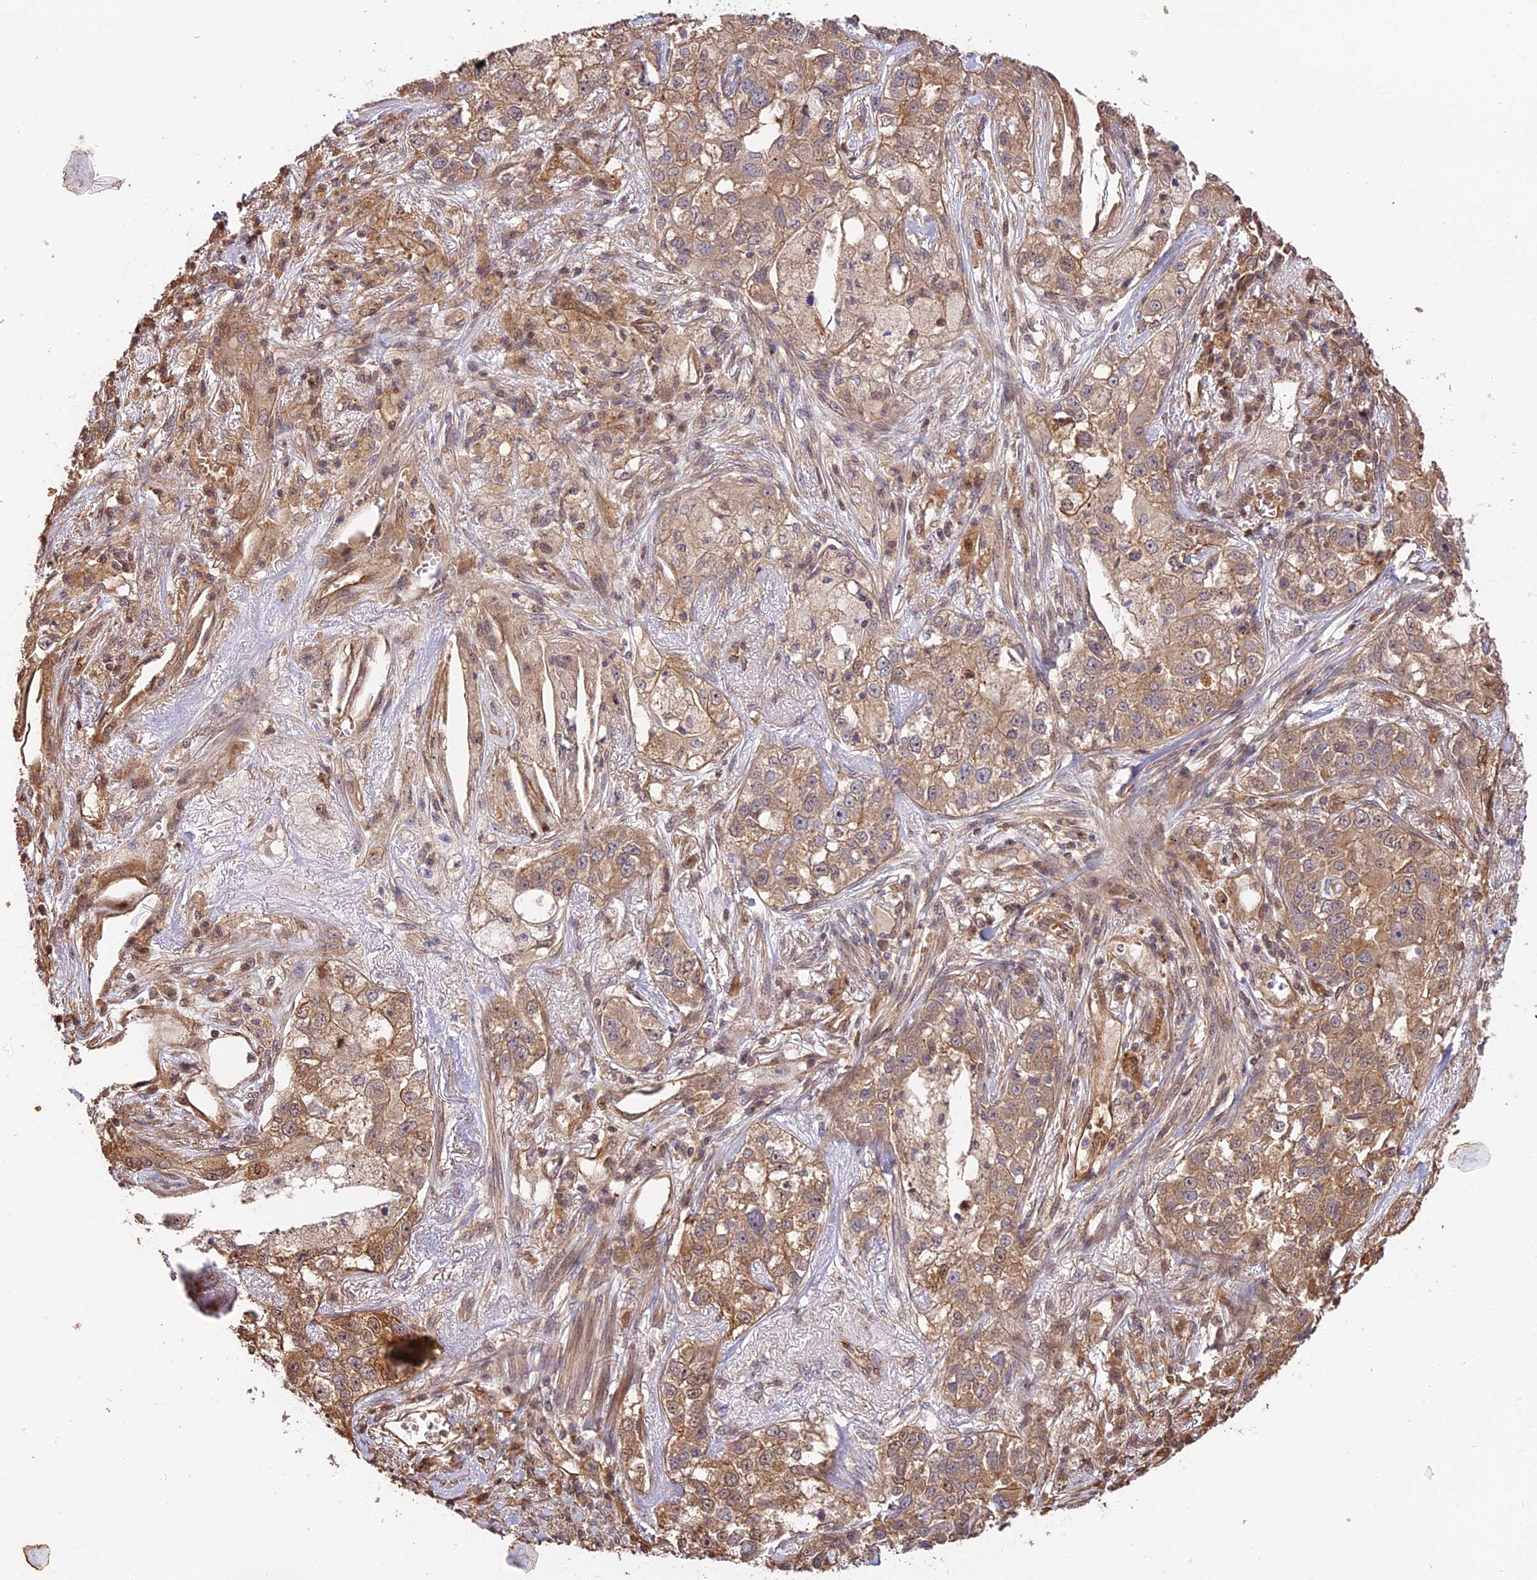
{"staining": {"intensity": "weak", "quantity": ">75%", "location": "cytoplasmic/membranous"}, "tissue": "lung cancer", "cell_type": "Tumor cells", "image_type": "cancer", "snomed": [{"axis": "morphology", "description": "Adenocarcinoma, NOS"}, {"axis": "topography", "description": "Lung"}], "caption": "DAB (3,3'-diaminobenzidine) immunohistochemical staining of adenocarcinoma (lung) displays weak cytoplasmic/membranous protein expression in about >75% of tumor cells.", "gene": "PPP1R37", "patient": {"sex": "male", "age": 49}}